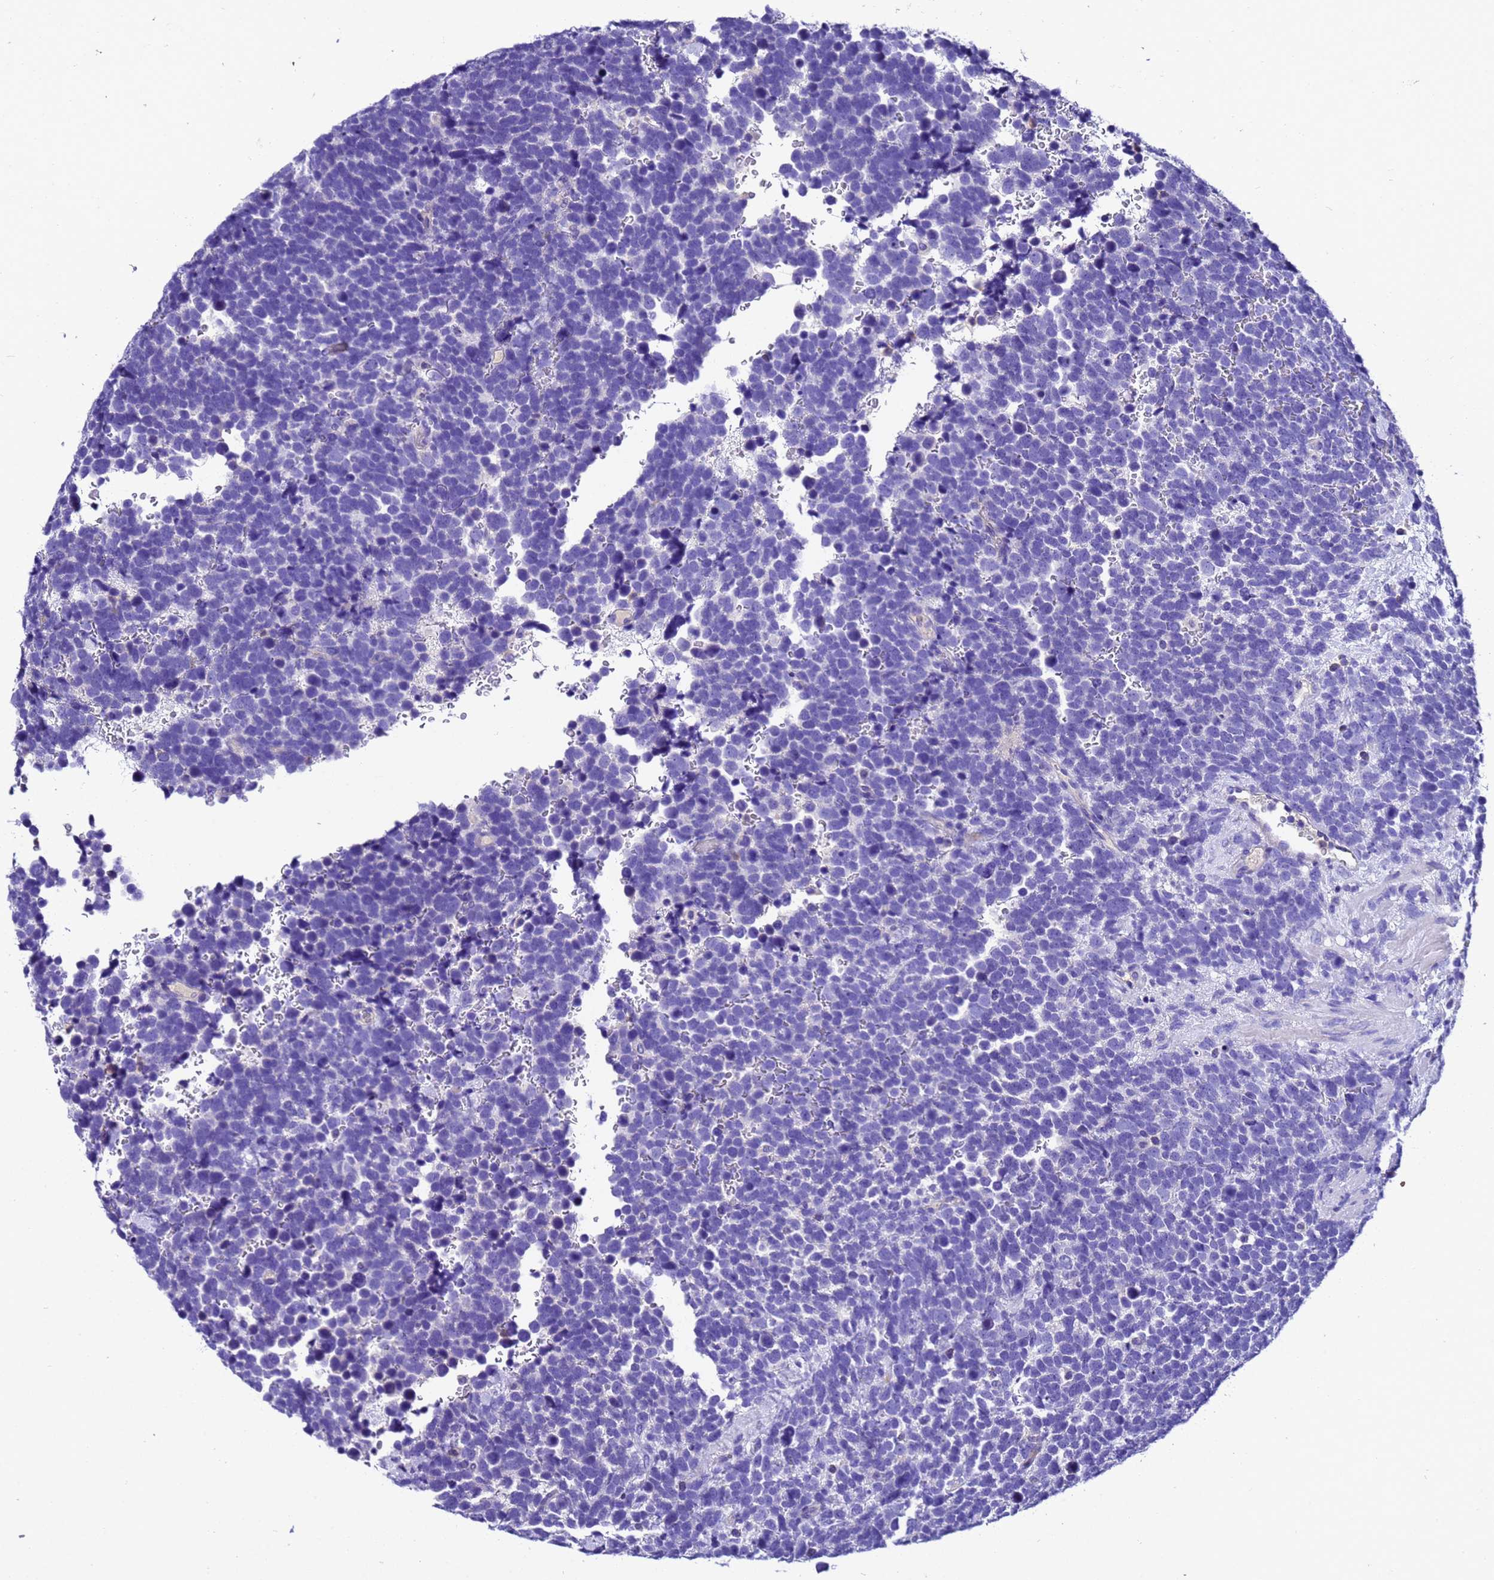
{"staining": {"intensity": "negative", "quantity": "none", "location": "none"}, "tissue": "urothelial cancer", "cell_type": "Tumor cells", "image_type": "cancer", "snomed": [{"axis": "morphology", "description": "Urothelial carcinoma, High grade"}, {"axis": "topography", "description": "Urinary bladder"}], "caption": "Immunohistochemistry (IHC) histopathology image of neoplastic tissue: urothelial cancer stained with DAB (3,3'-diaminobenzidine) exhibits no significant protein staining in tumor cells.", "gene": "UGT2A1", "patient": {"sex": "female", "age": 82}}